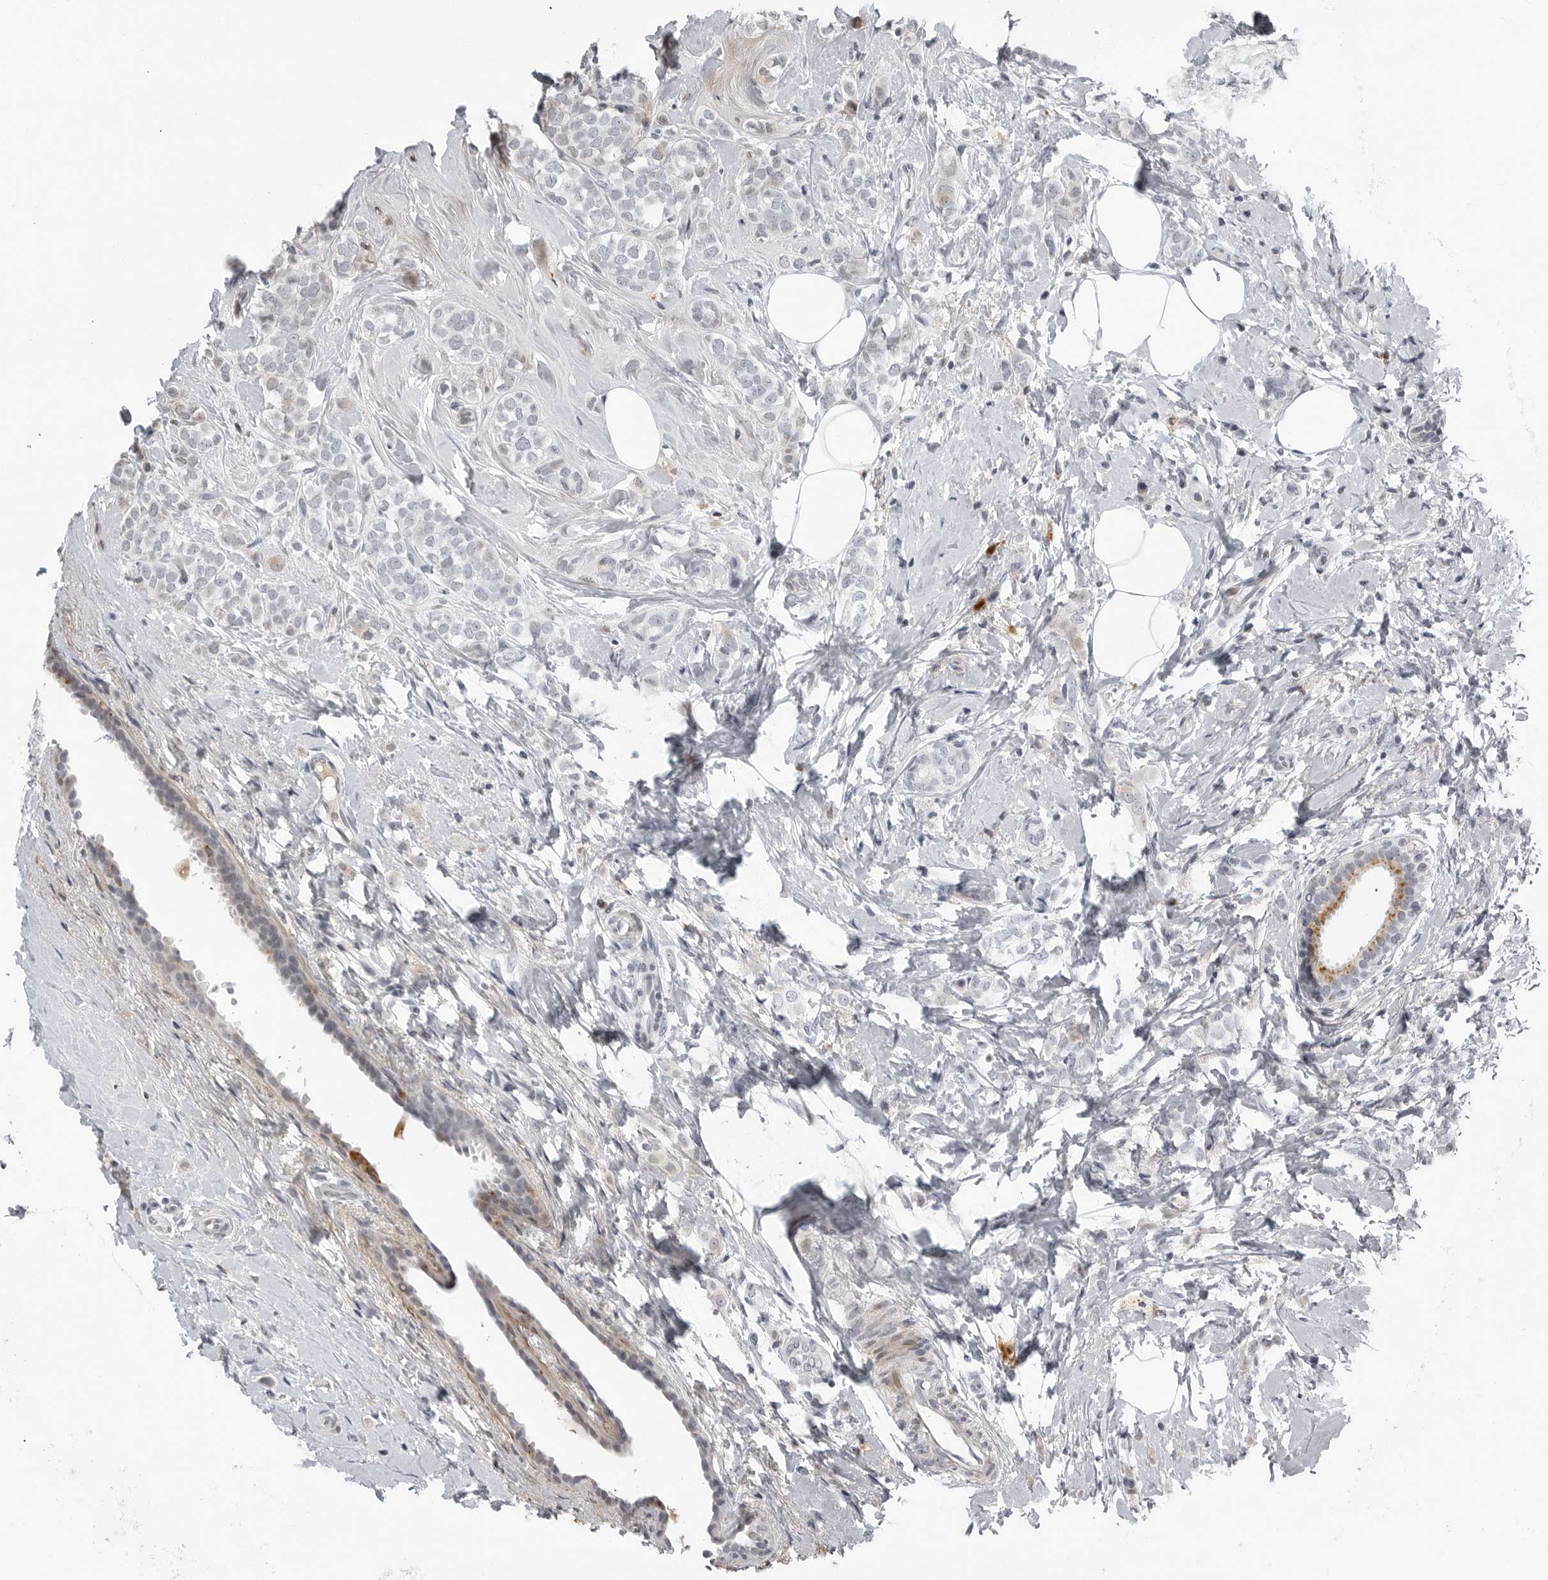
{"staining": {"intensity": "negative", "quantity": "none", "location": "none"}, "tissue": "breast cancer", "cell_type": "Tumor cells", "image_type": "cancer", "snomed": [{"axis": "morphology", "description": "Lobular carcinoma"}, {"axis": "topography", "description": "Breast"}], "caption": "IHC of lobular carcinoma (breast) shows no positivity in tumor cells. (Brightfield microscopy of DAB IHC at high magnification).", "gene": "CXCR5", "patient": {"sex": "female", "age": 47}}